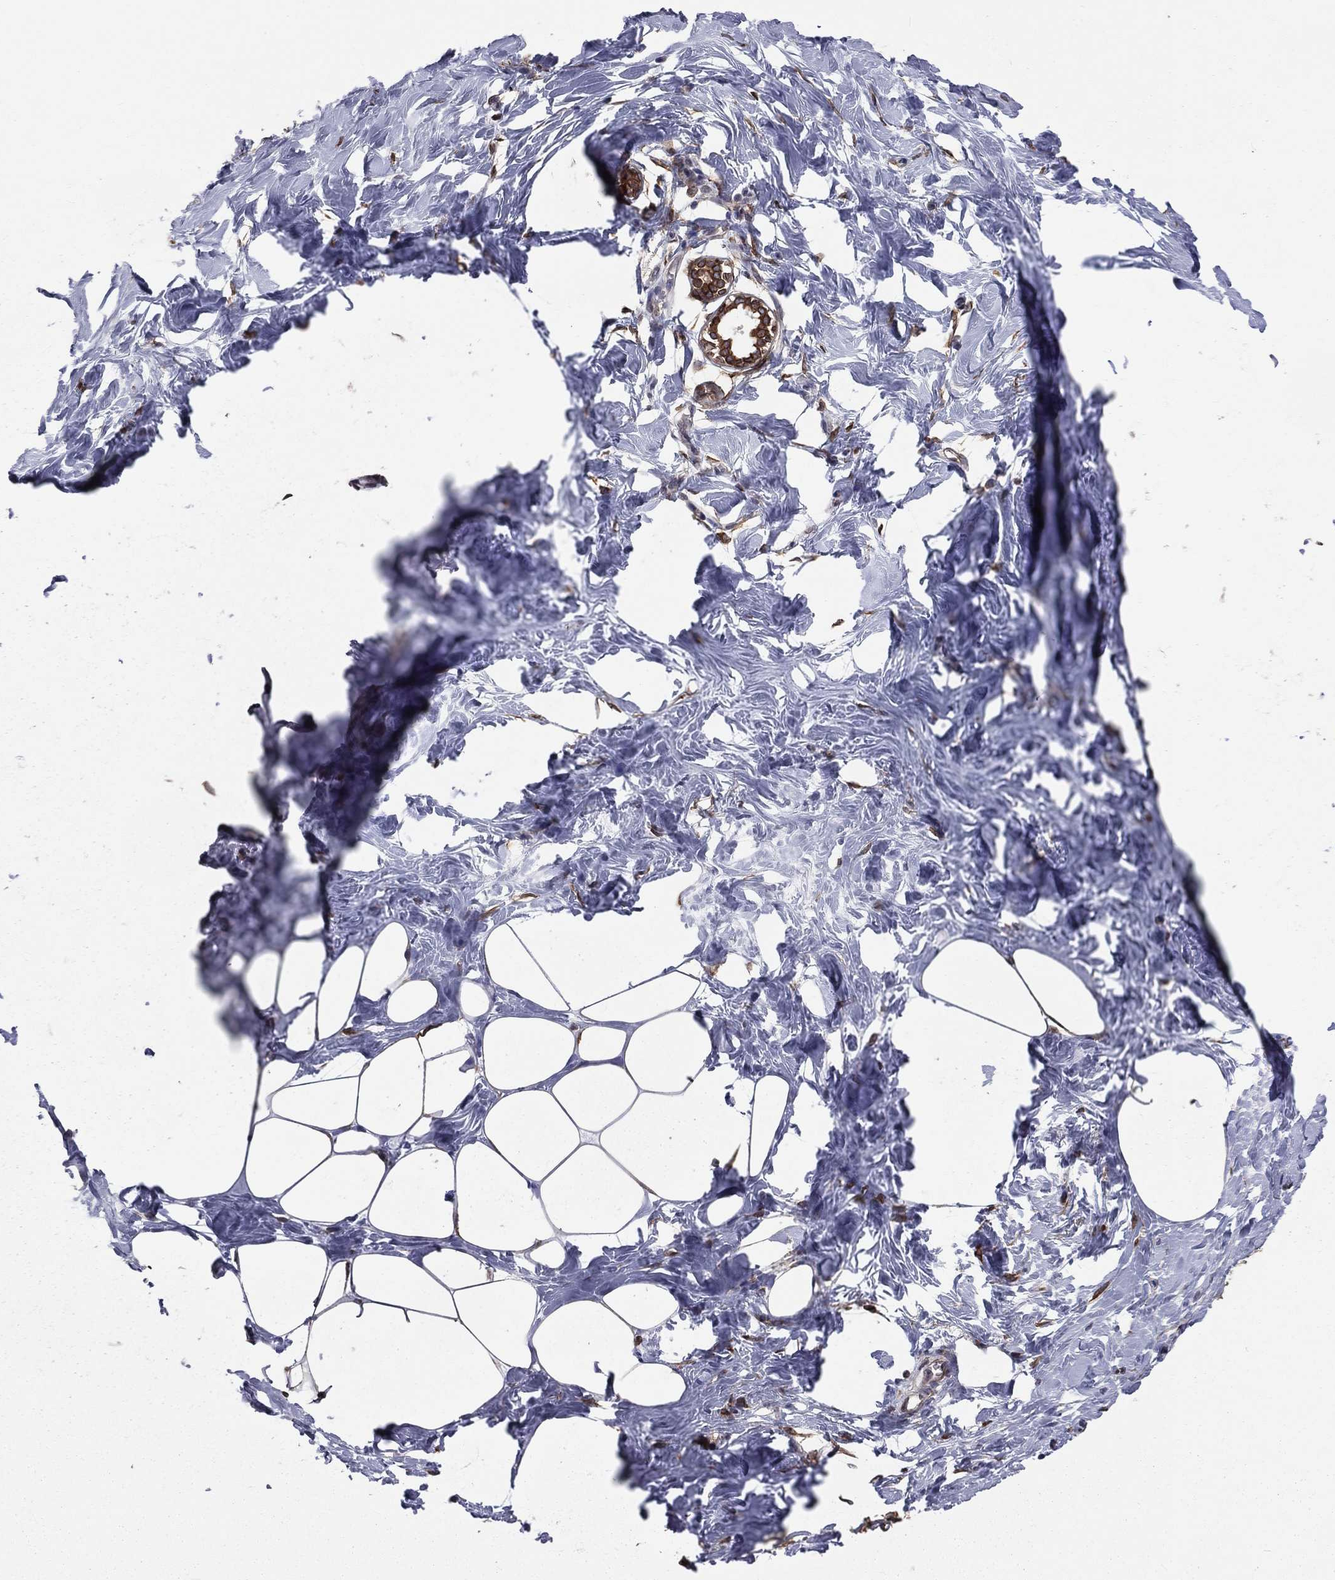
{"staining": {"intensity": "negative", "quantity": "none", "location": "none"}, "tissue": "breast", "cell_type": "Adipocytes", "image_type": "normal", "snomed": [{"axis": "morphology", "description": "Normal tissue, NOS"}, {"axis": "morphology", "description": "Lobular carcinoma, in situ"}, {"axis": "topography", "description": "Breast"}], "caption": "The IHC histopathology image has no significant staining in adipocytes of breast. (DAB (3,3'-diaminobenzidine) immunohistochemistry (IHC) with hematoxylin counter stain).", "gene": "PGRMC1", "patient": {"sex": "female", "age": 35}}